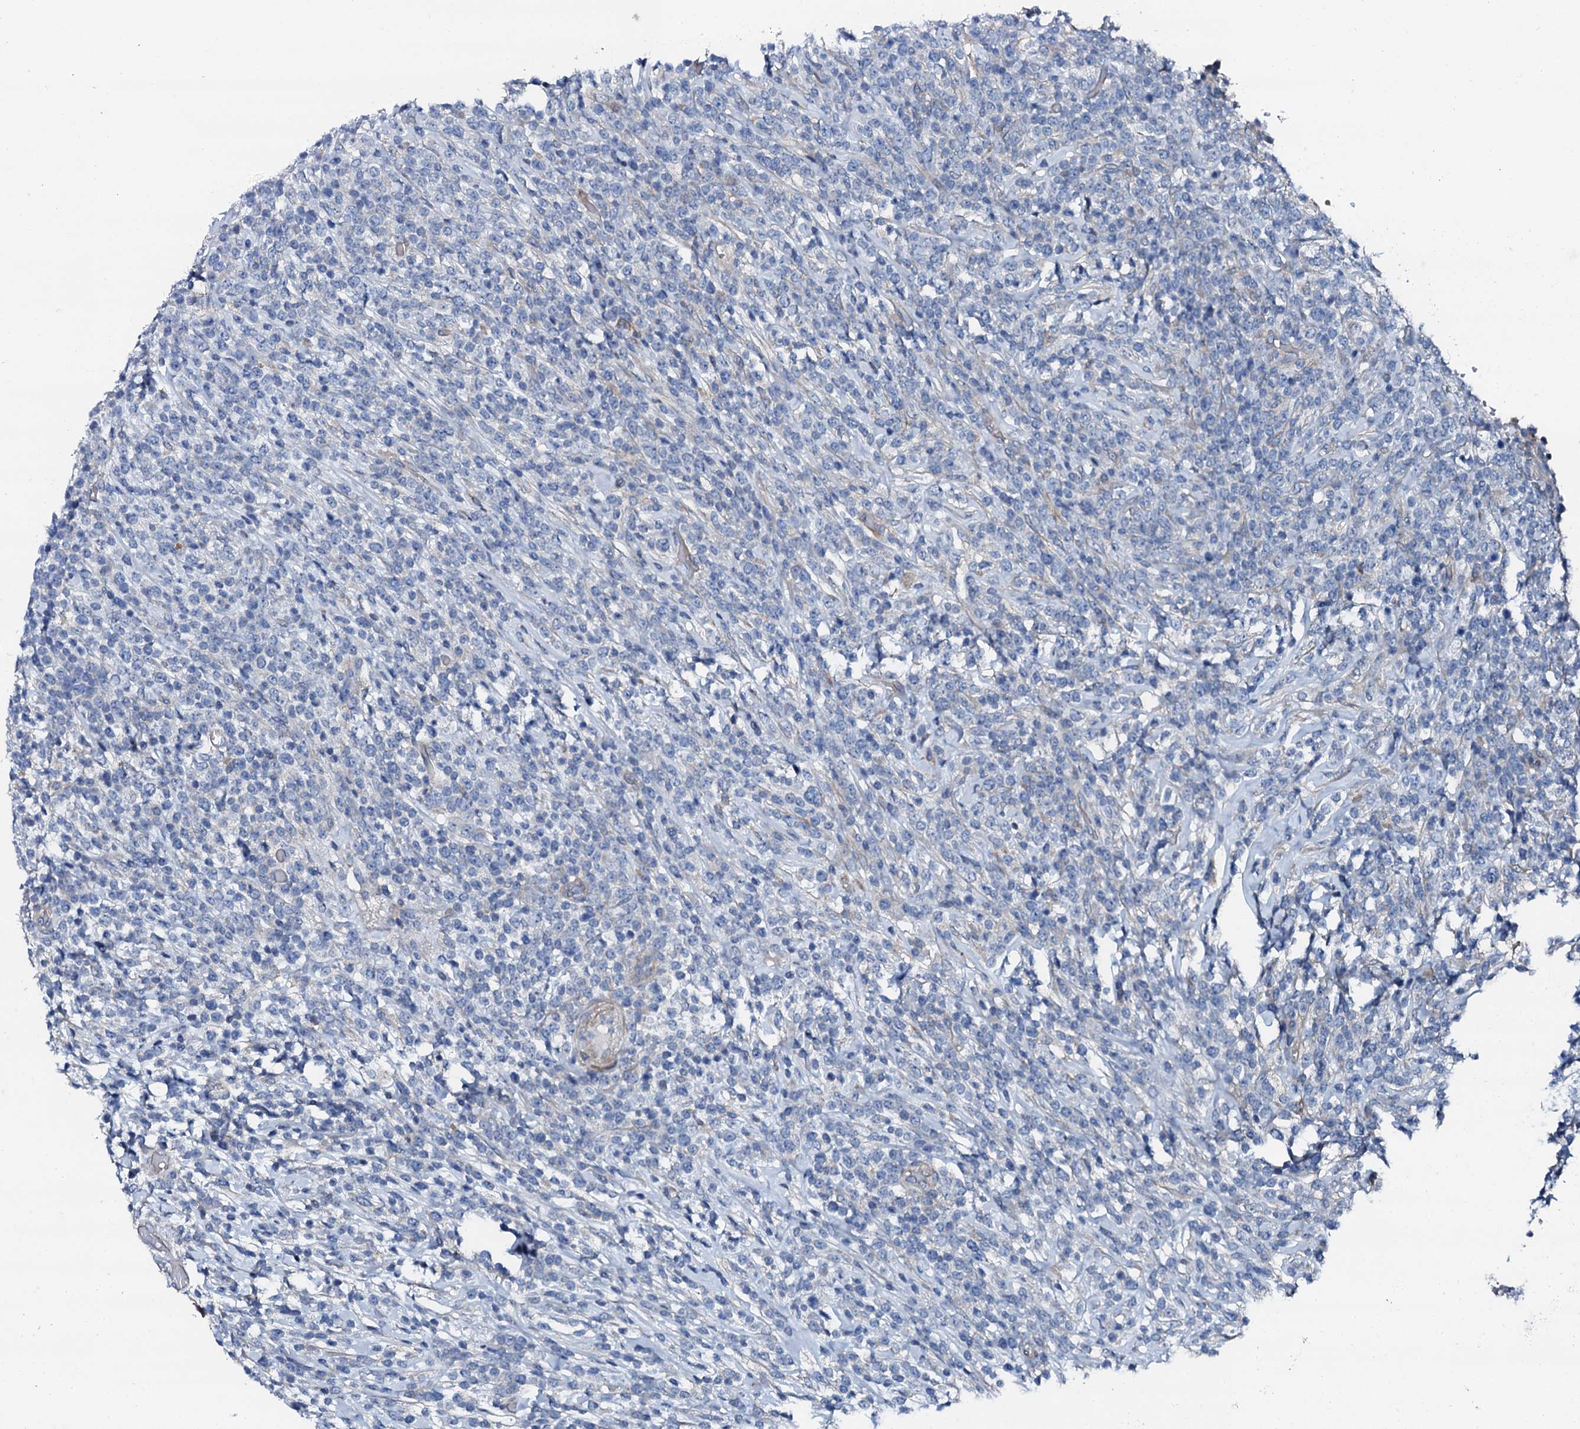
{"staining": {"intensity": "negative", "quantity": "none", "location": "none"}, "tissue": "lymphoma", "cell_type": "Tumor cells", "image_type": "cancer", "snomed": [{"axis": "morphology", "description": "Malignant lymphoma, non-Hodgkin's type, High grade"}, {"axis": "topography", "description": "Colon"}], "caption": "IHC image of human malignant lymphoma, non-Hodgkin's type (high-grade) stained for a protein (brown), which exhibits no staining in tumor cells.", "gene": "GFOD2", "patient": {"sex": "female", "age": 53}}